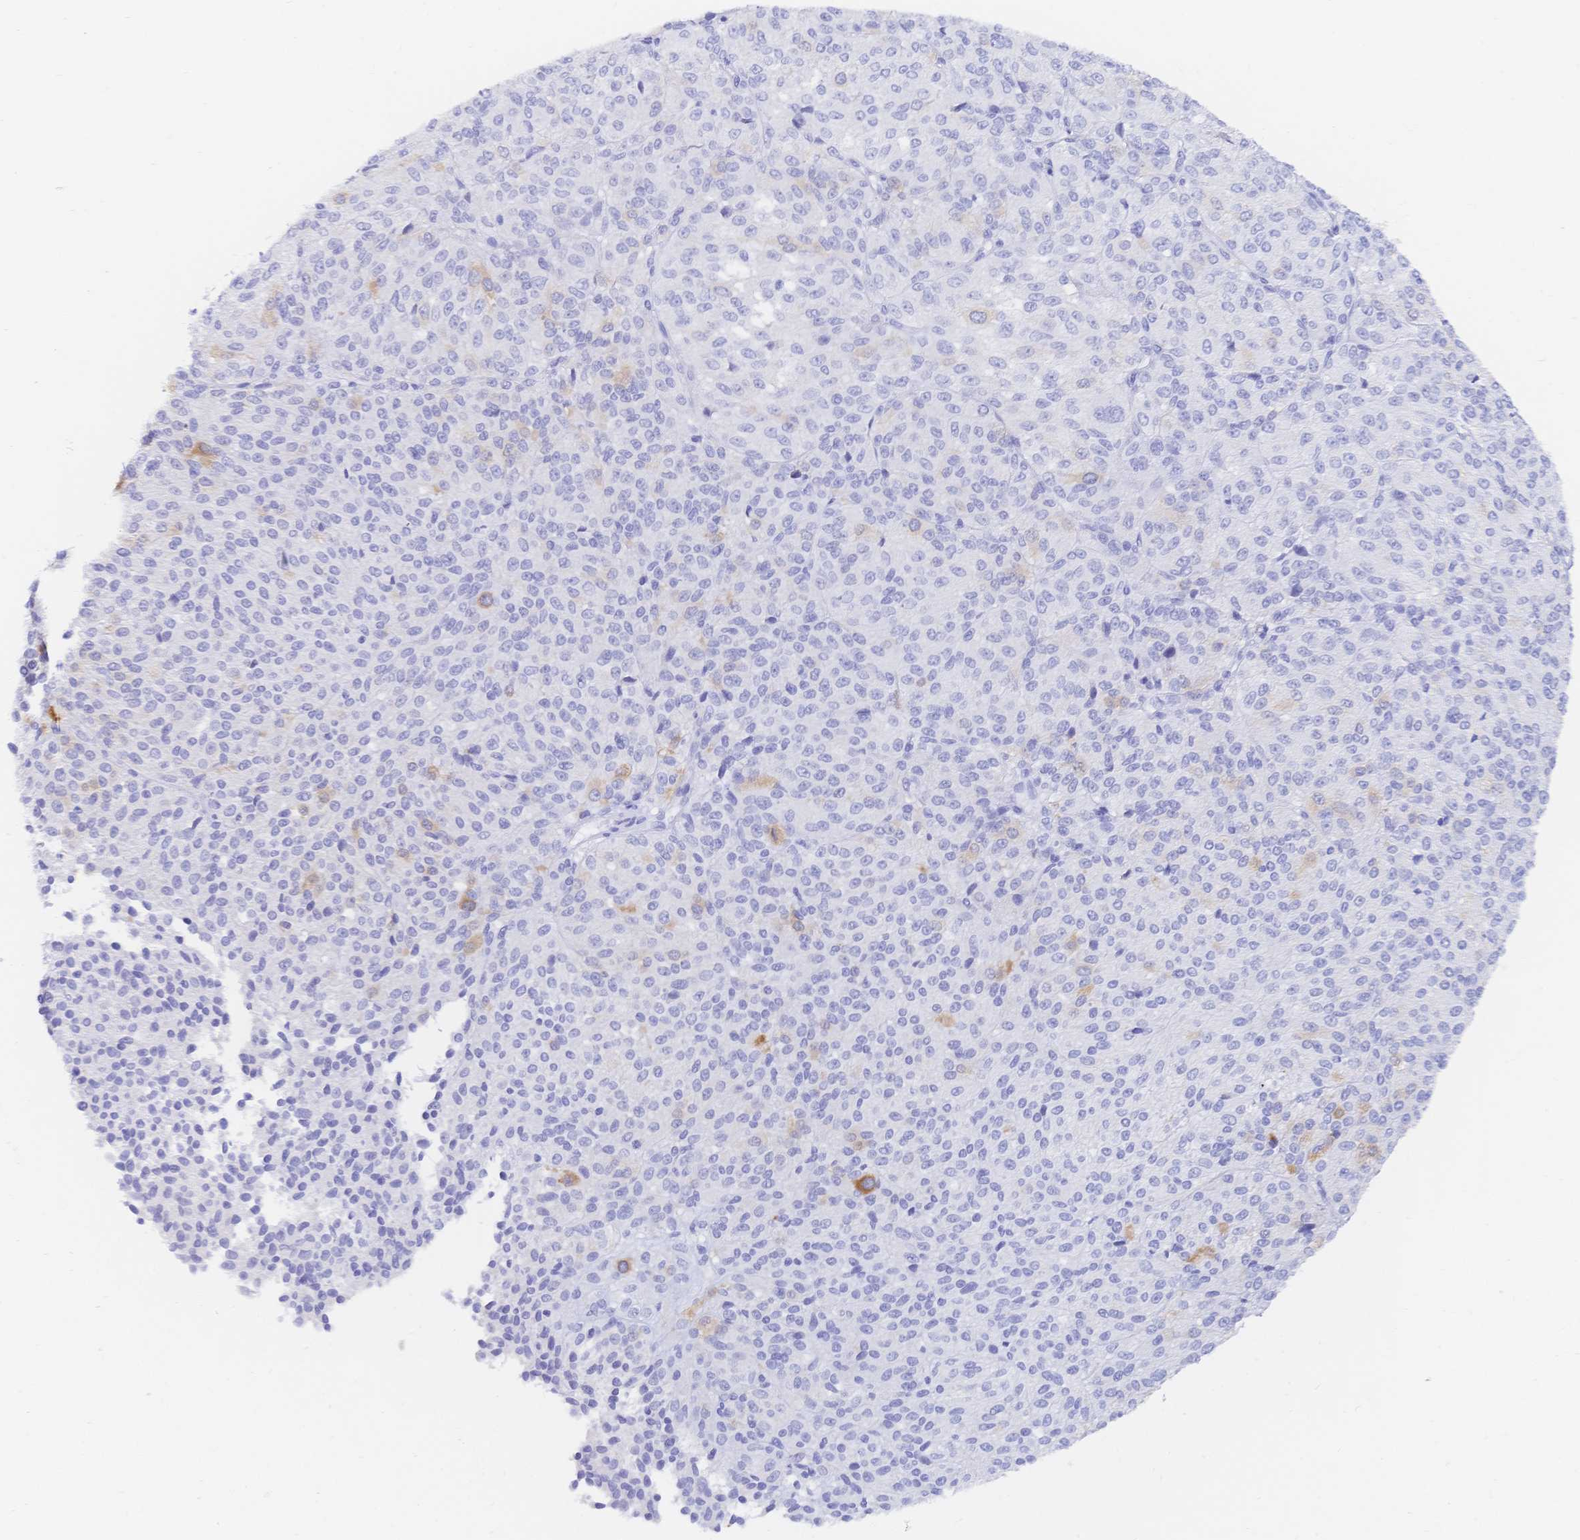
{"staining": {"intensity": "negative", "quantity": "none", "location": "none"}, "tissue": "melanoma", "cell_type": "Tumor cells", "image_type": "cancer", "snomed": [{"axis": "morphology", "description": "Malignant melanoma, Metastatic site"}, {"axis": "topography", "description": "Brain"}], "caption": "IHC image of malignant melanoma (metastatic site) stained for a protein (brown), which exhibits no positivity in tumor cells. (DAB (3,3'-diaminobenzidine) immunohistochemistry, high magnification).", "gene": "RRM1", "patient": {"sex": "female", "age": 56}}